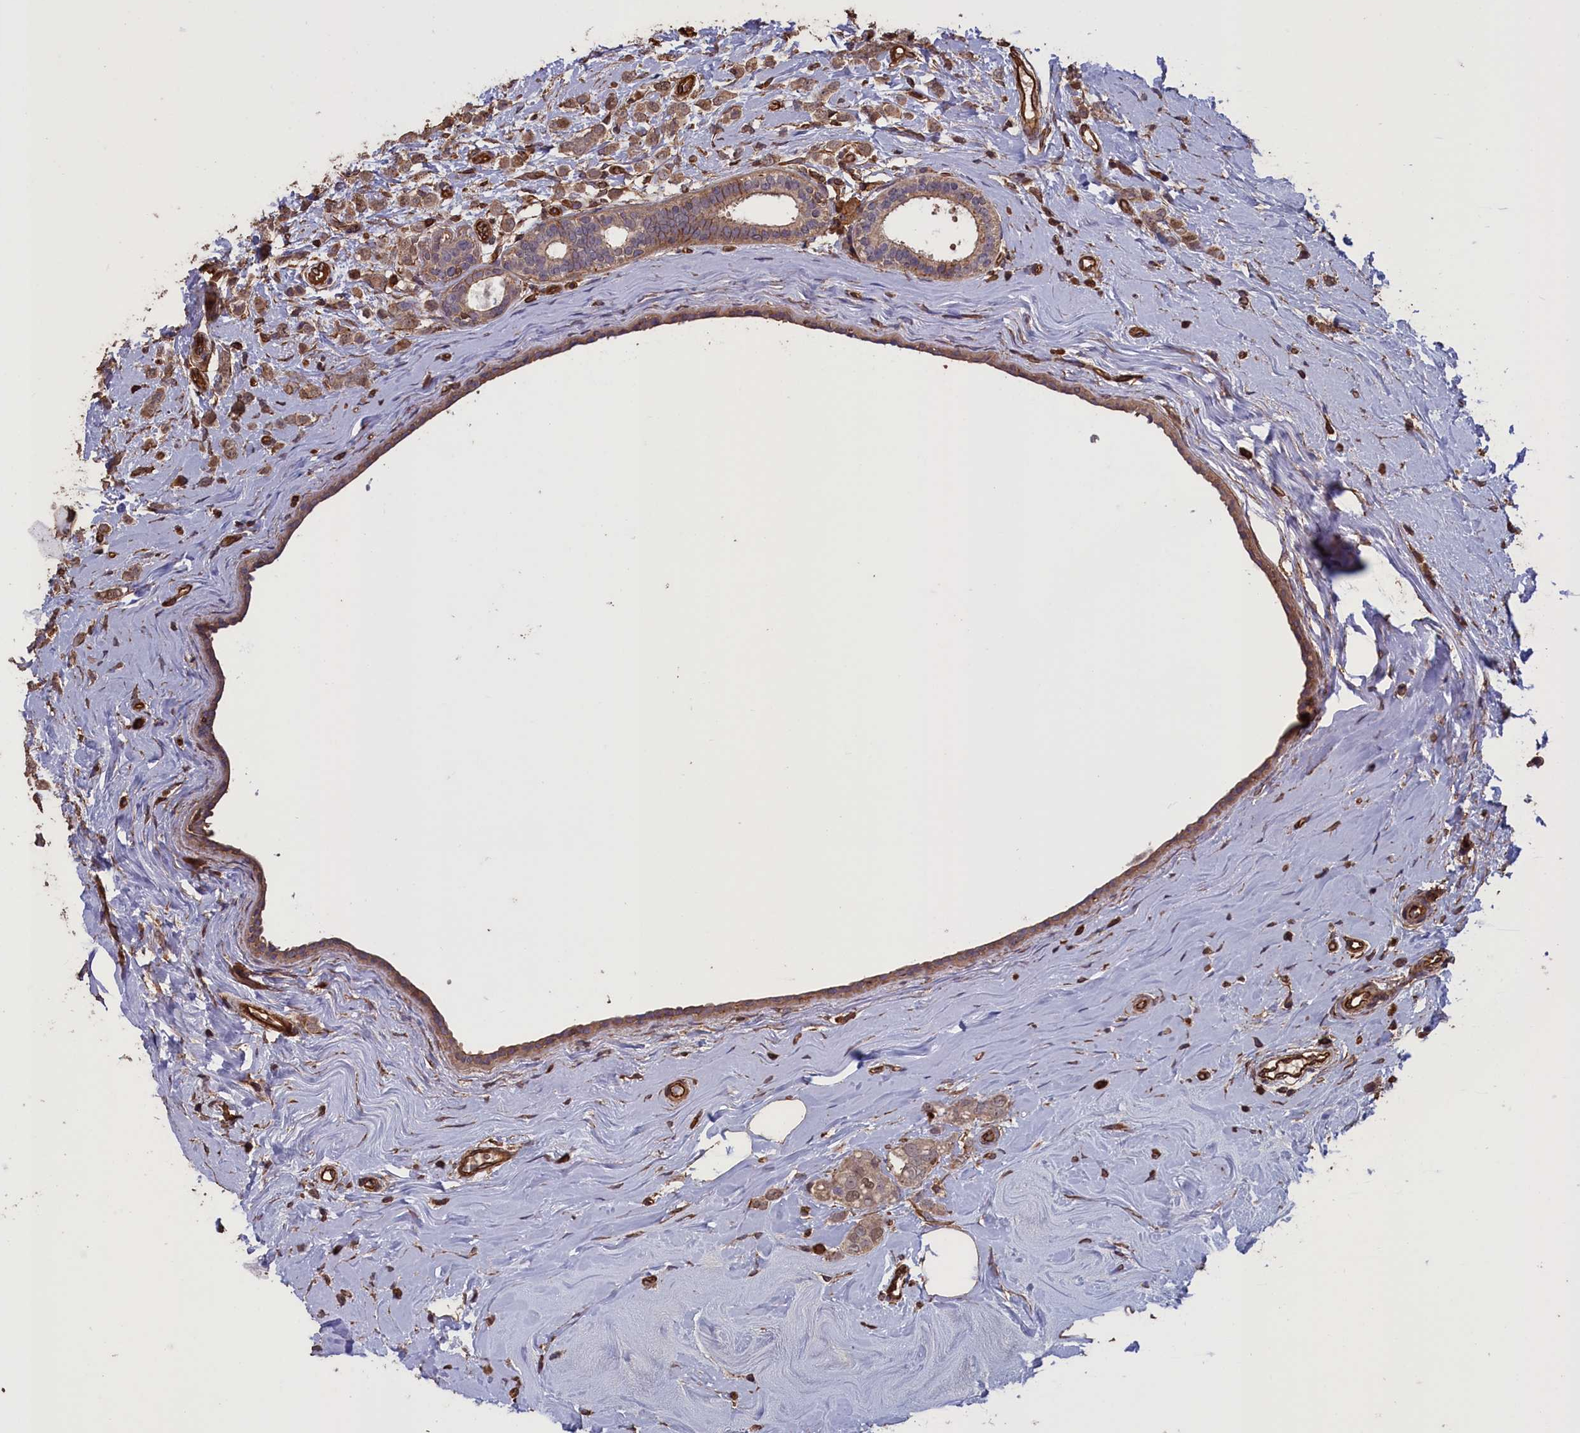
{"staining": {"intensity": "weak", "quantity": "25%-75%", "location": "cytoplasmic/membranous"}, "tissue": "breast cancer", "cell_type": "Tumor cells", "image_type": "cancer", "snomed": [{"axis": "morphology", "description": "Lobular carcinoma"}, {"axis": "topography", "description": "Breast"}], "caption": "IHC image of neoplastic tissue: breast lobular carcinoma stained using IHC displays low levels of weak protein expression localized specifically in the cytoplasmic/membranous of tumor cells, appearing as a cytoplasmic/membranous brown color.", "gene": "DAPK3", "patient": {"sex": "female", "age": 47}}